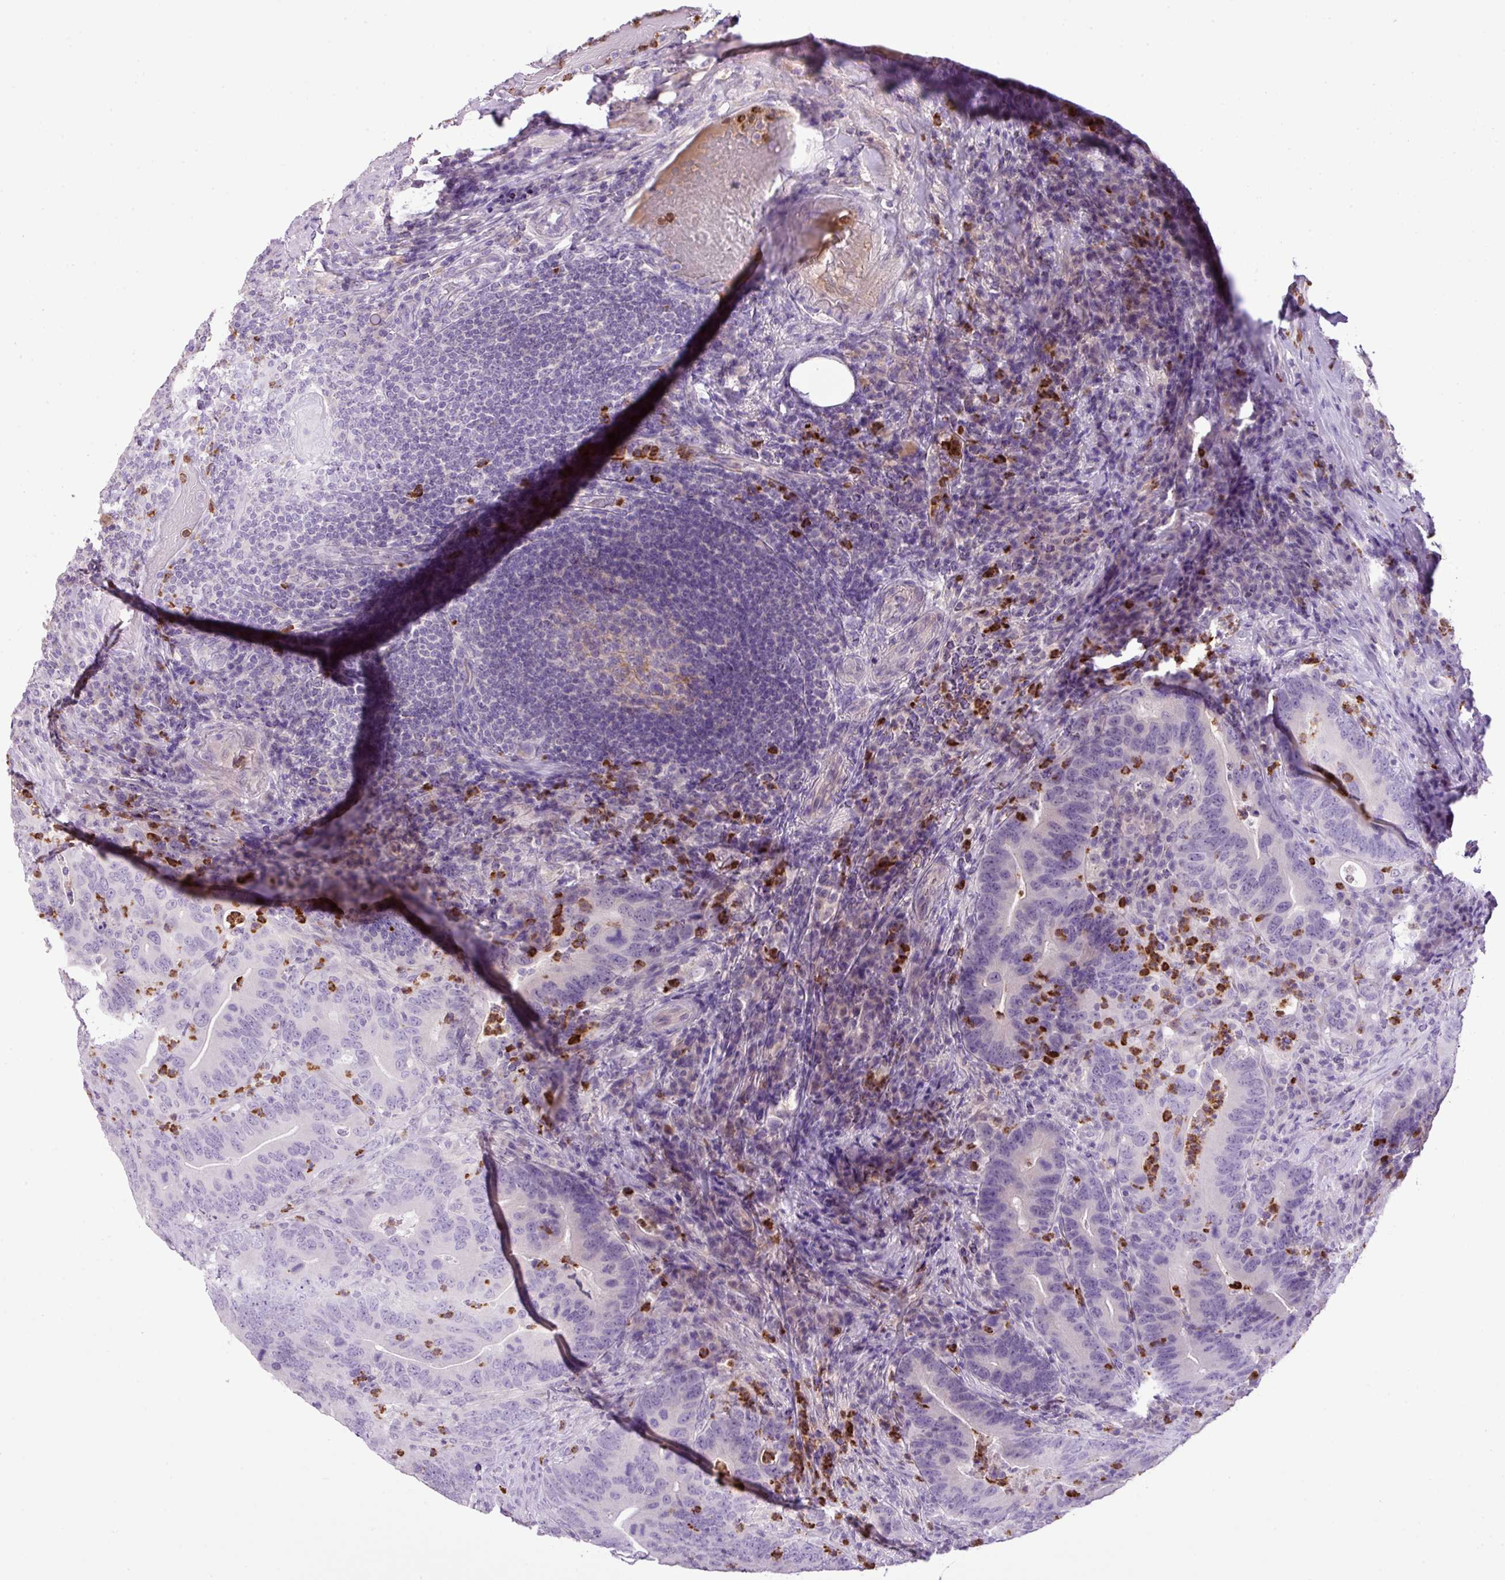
{"staining": {"intensity": "negative", "quantity": "none", "location": "none"}, "tissue": "colorectal cancer", "cell_type": "Tumor cells", "image_type": "cancer", "snomed": [{"axis": "morphology", "description": "Adenocarcinoma, NOS"}, {"axis": "topography", "description": "Colon"}], "caption": "High power microscopy photomicrograph of an IHC photomicrograph of colorectal cancer (adenocarcinoma), revealing no significant staining in tumor cells.", "gene": "HTR3E", "patient": {"sex": "female", "age": 66}}